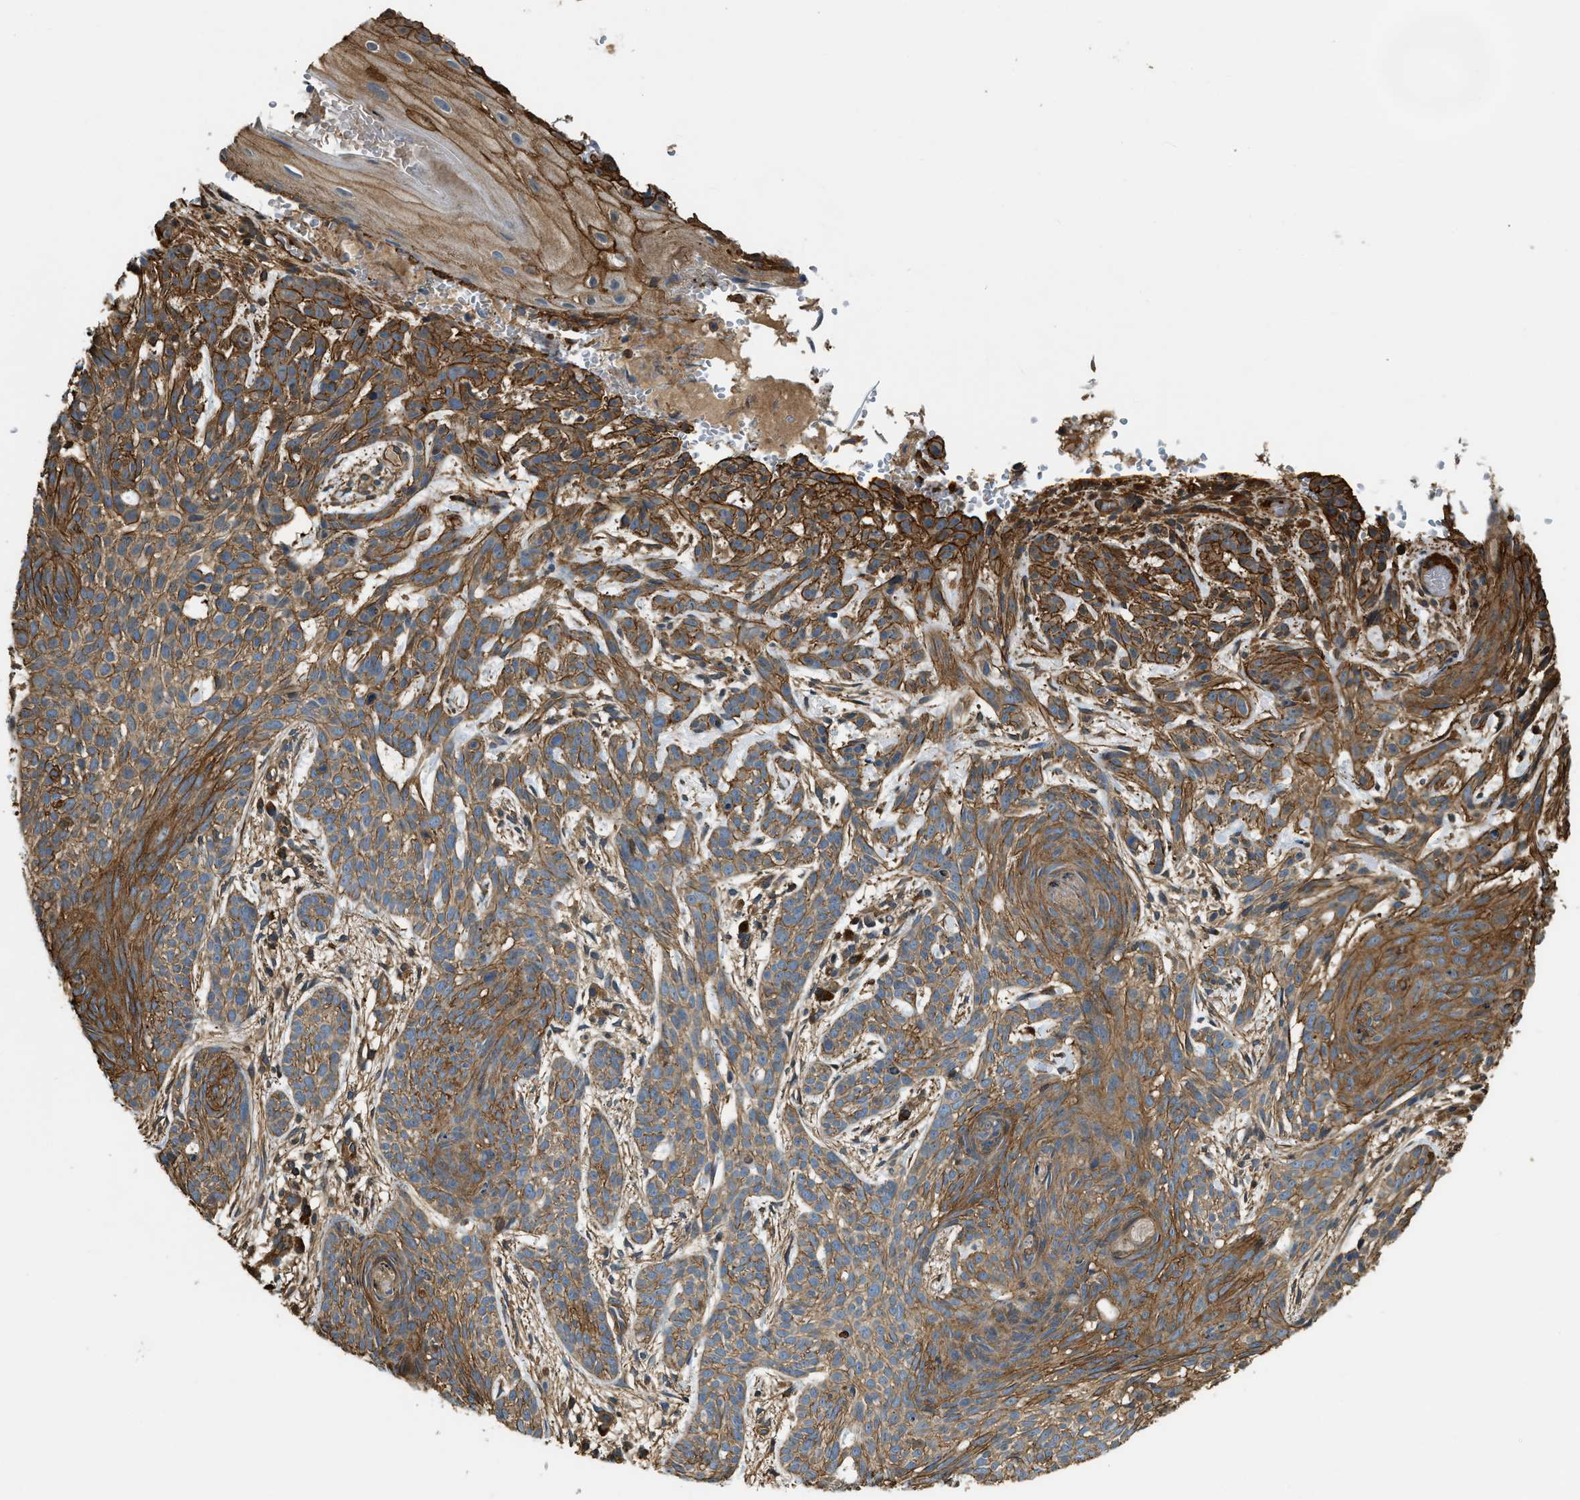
{"staining": {"intensity": "moderate", "quantity": ">75%", "location": "cytoplasmic/membranous"}, "tissue": "skin cancer", "cell_type": "Tumor cells", "image_type": "cancer", "snomed": [{"axis": "morphology", "description": "Basal cell carcinoma"}, {"axis": "topography", "description": "Skin"}], "caption": "An image showing moderate cytoplasmic/membranous expression in approximately >75% of tumor cells in skin basal cell carcinoma, as visualized by brown immunohistochemical staining.", "gene": "YARS1", "patient": {"sex": "female", "age": 59}}